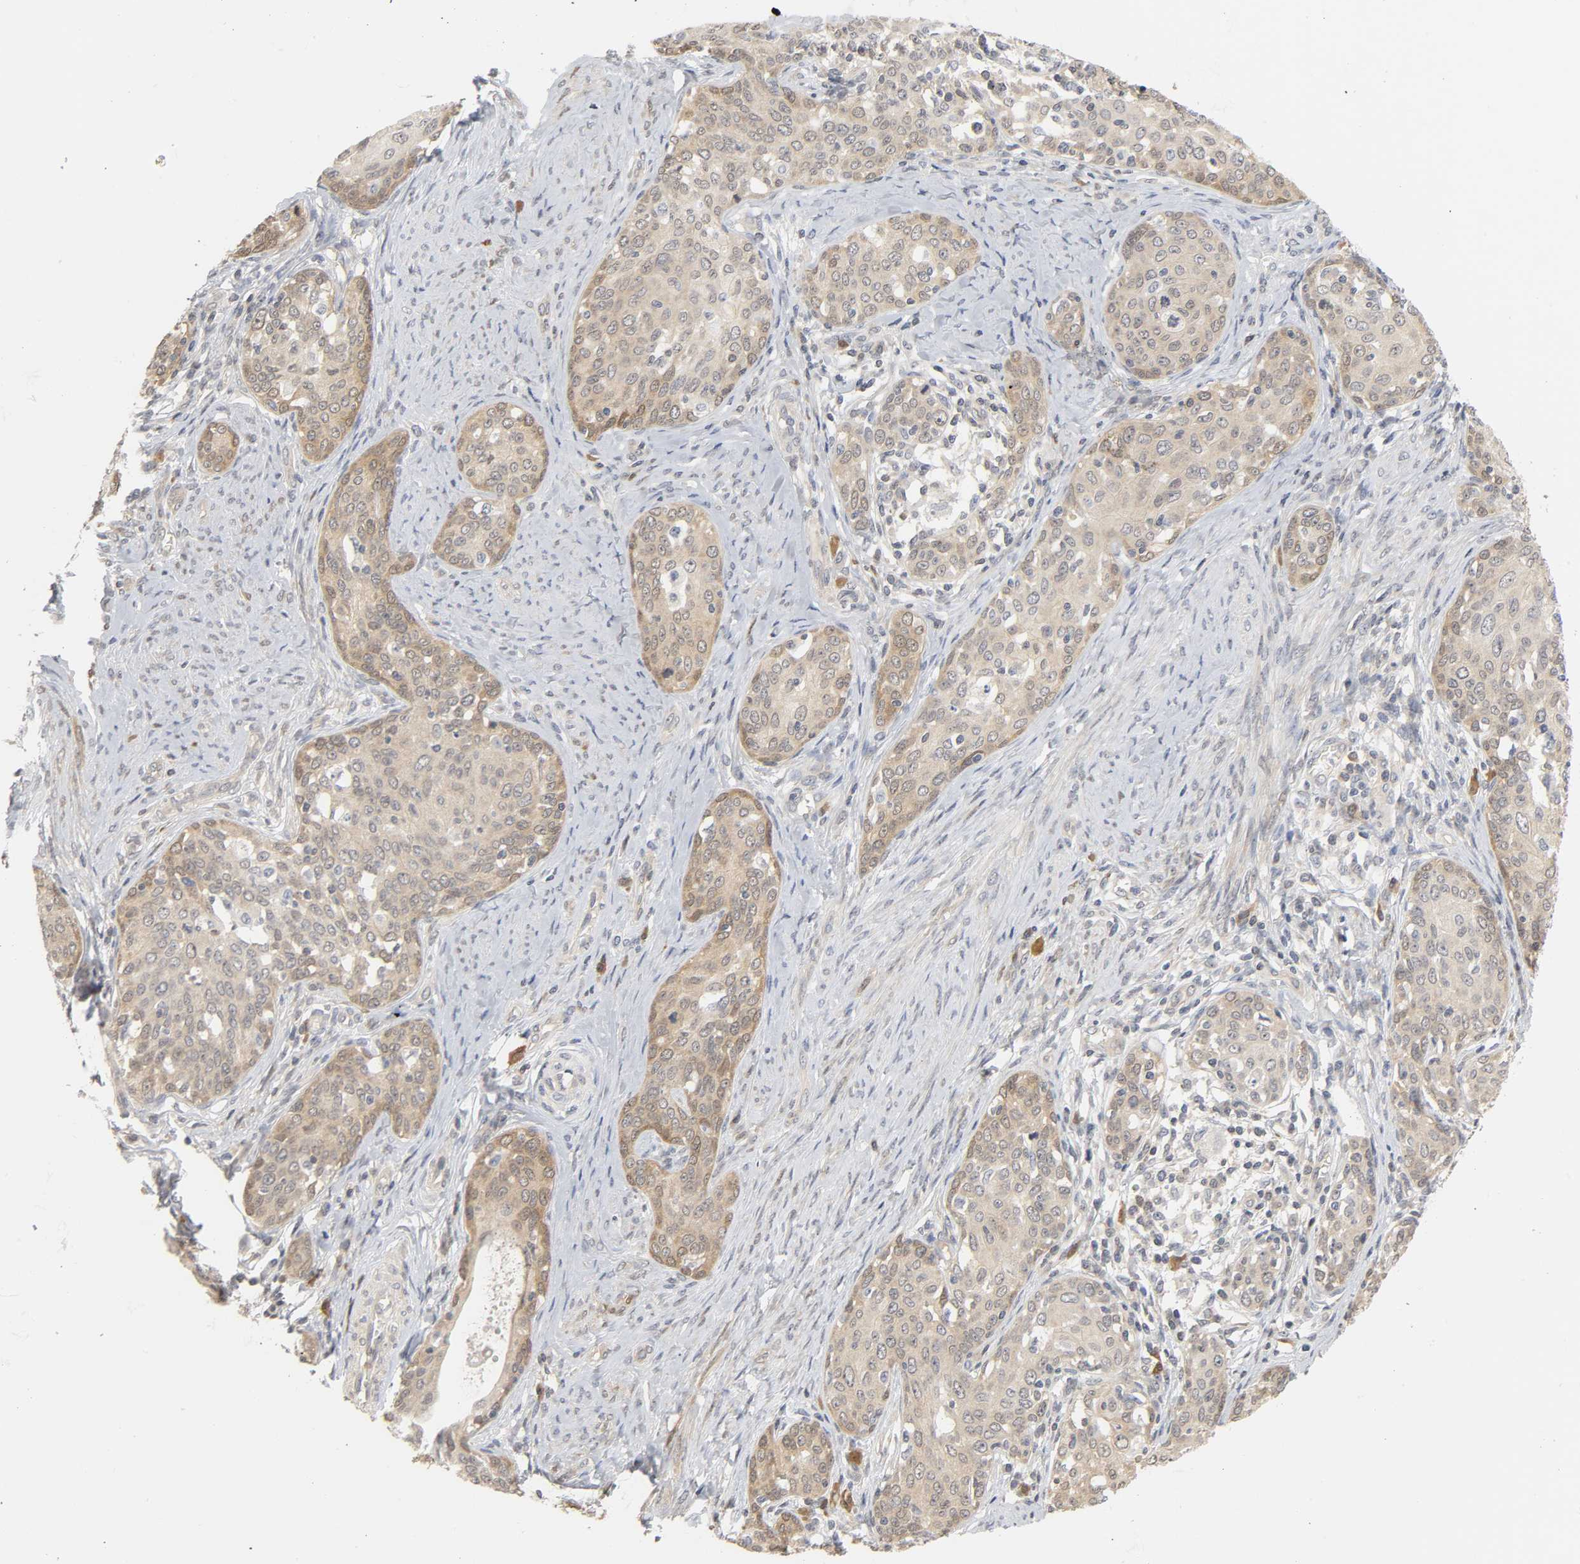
{"staining": {"intensity": "weak", "quantity": ">75%", "location": "cytoplasmic/membranous"}, "tissue": "cervical cancer", "cell_type": "Tumor cells", "image_type": "cancer", "snomed": [{"axis": "morphology", "description": "Squamous cell carcinoma, NOS"}, {"axis": "morphology", "description": "Adenocarcinoma, NOS"}, {"axis": "topography", "description": "Cervix"}], "caption": "Immunohistochemical staining of cervical squamous cell carcinoma demonstrates weak cytoplasmic/membranous protein expression in about >75% of tumor cells.", "gene": "MIF", "patient": {"sex": "female", "age": 52}}